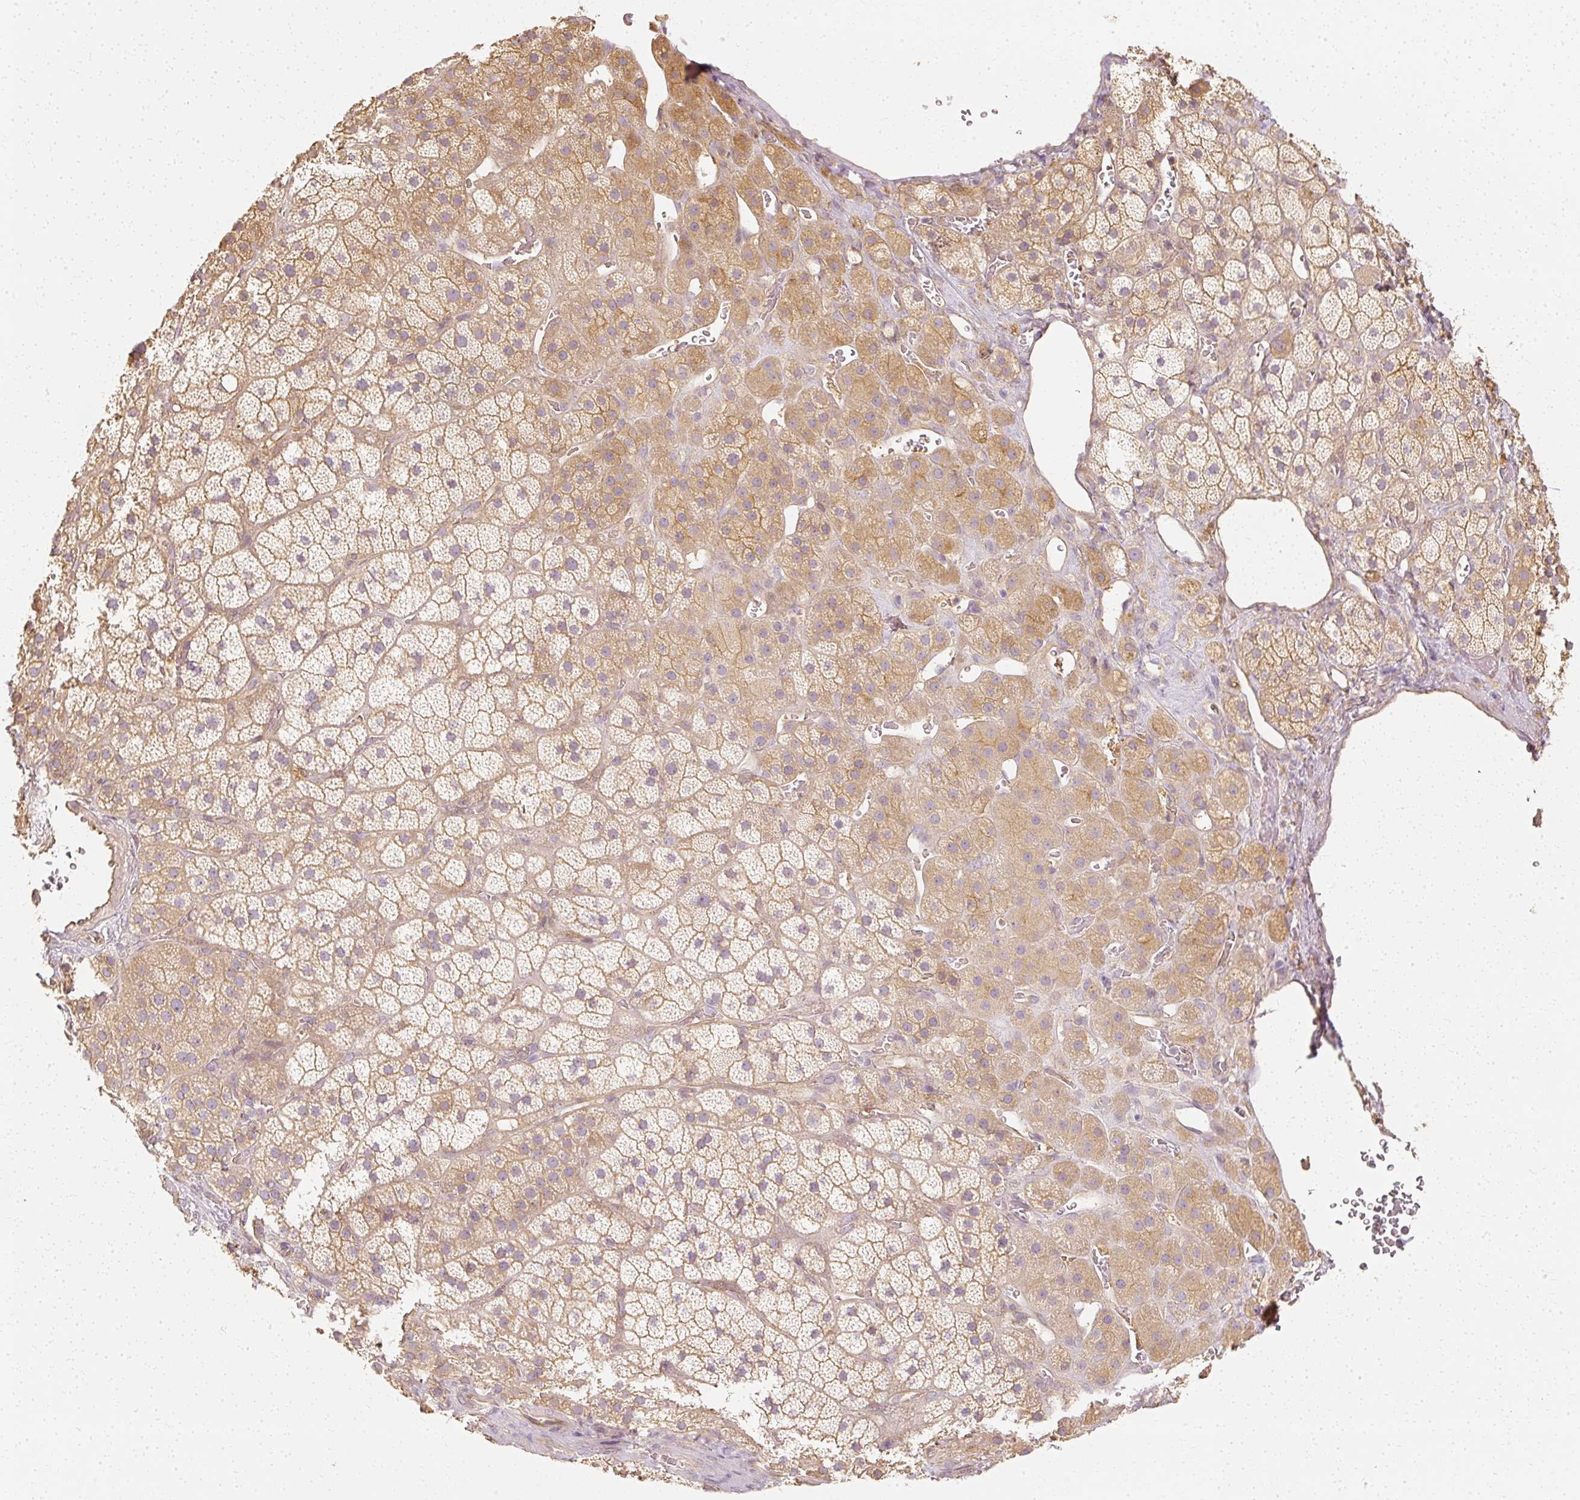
{"staining": {"intensity": "moderate", "quantity": ">75%", "location": "cytoplasmic/membranous"}, "tissue": "adrenal gland", "cell_type": "Glandular cells", "image_type": "normal", "snomed": [{"axis": "morphology", "description": "Normal tissue, NOS"}, {"axis": "topography", "description": "Adrenal gland"}], "caption": "Immunohistochemistry (IHC) micrograph of benign human adrenal gland stained for a protein (brown), which reveals medium levels of moderate cytoplasmic/membranous positivity in about >75% of glandular cells.", "gene": "GNAQ", "patient": {"sex": "male", "age": 57}}